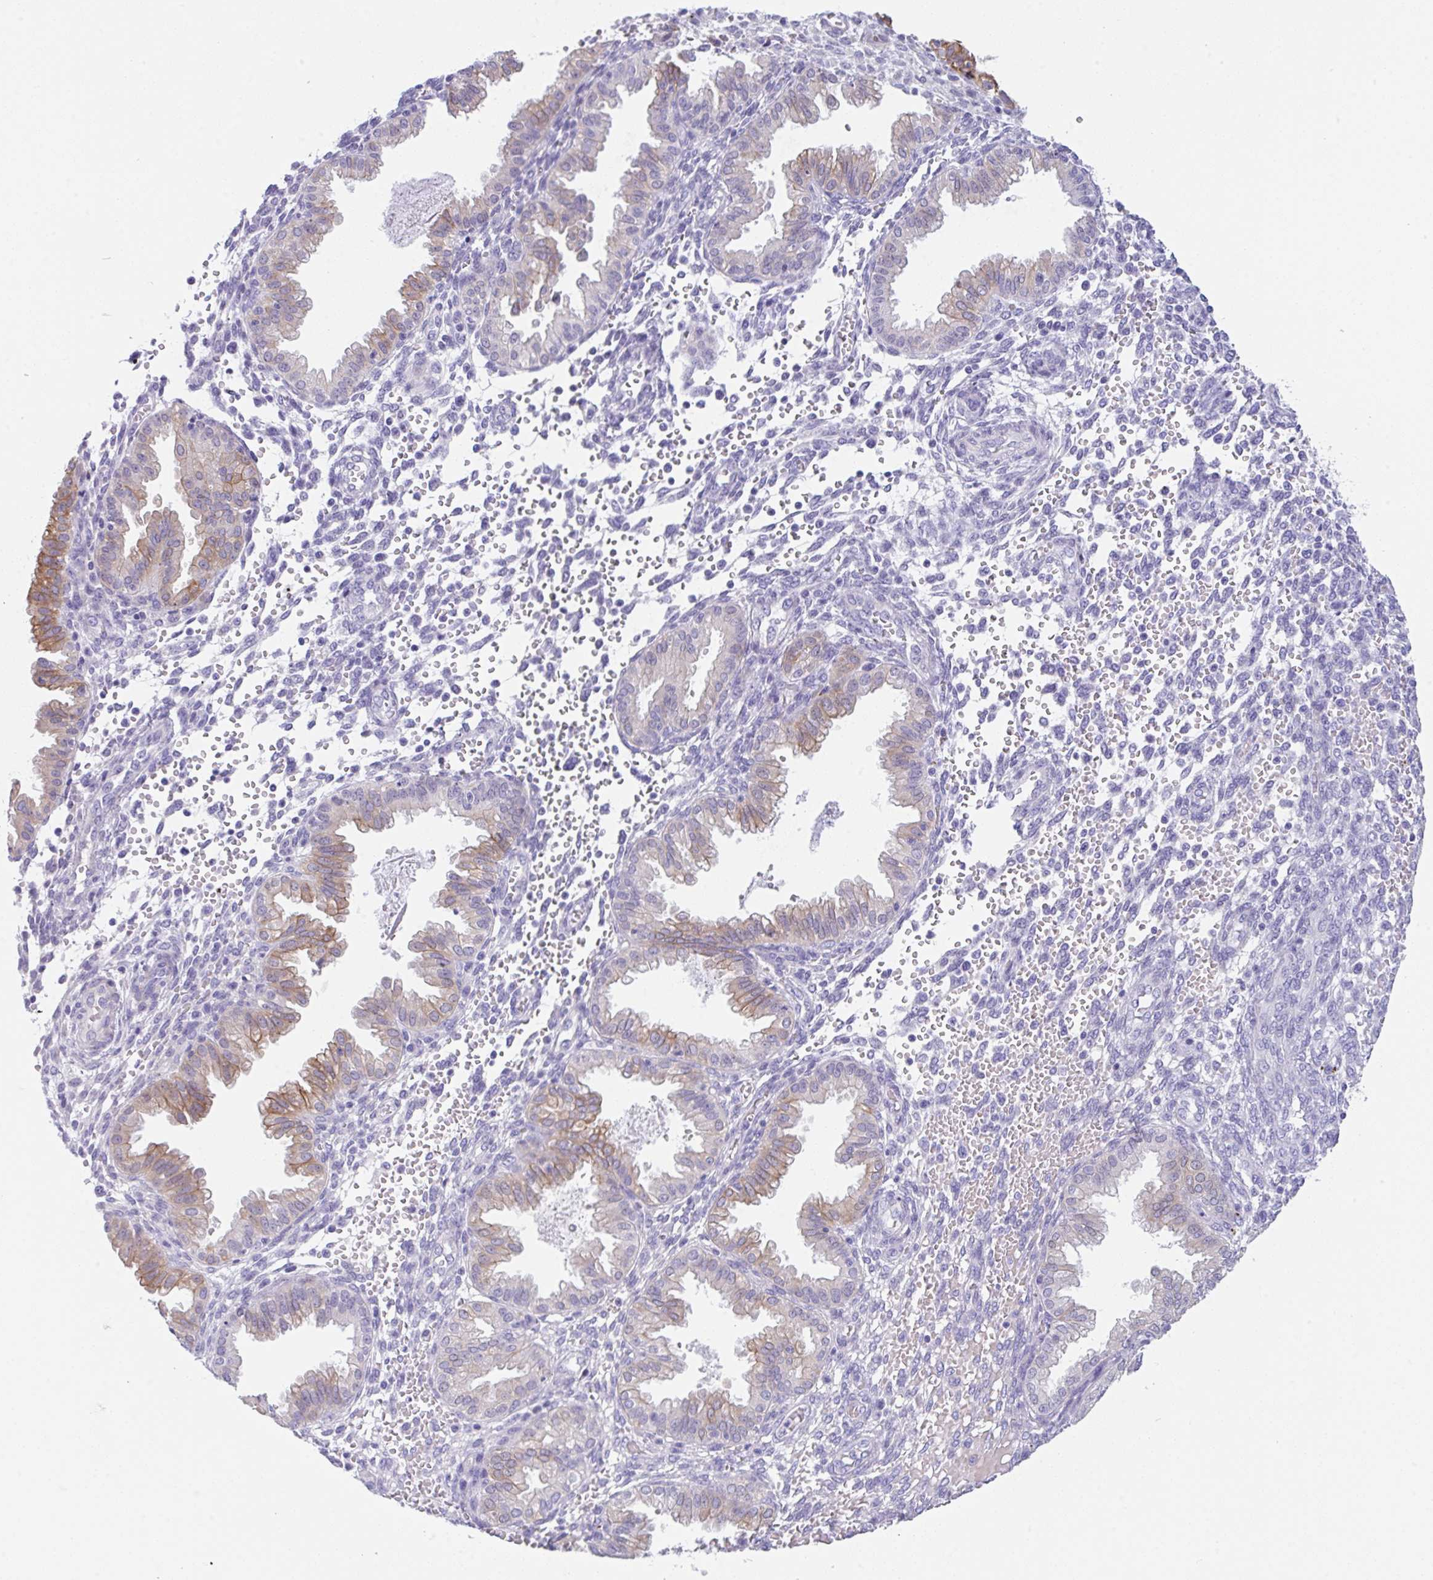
{"staining": {"intensity": "negative", "quantity": "none", "location": "none"}, "tissue": "endometrium", "cell_type": "Cells in endometrial stroma", "image_type": "normal", "snomed": [{"axis": "morphology", "description": "Normal tissue, NOS"}, {"axis": "topography", "description": "Endometrium"}], "caption": "The IHC micrograph has no significant staining in cells in endometrial stroma of endometrium. The staining is performed using DAB brown chromogen with nuclei counter-stained in using hematoxylin.", "gene": "TRAF4", "patient": {"sex": "female", "age": 33}}